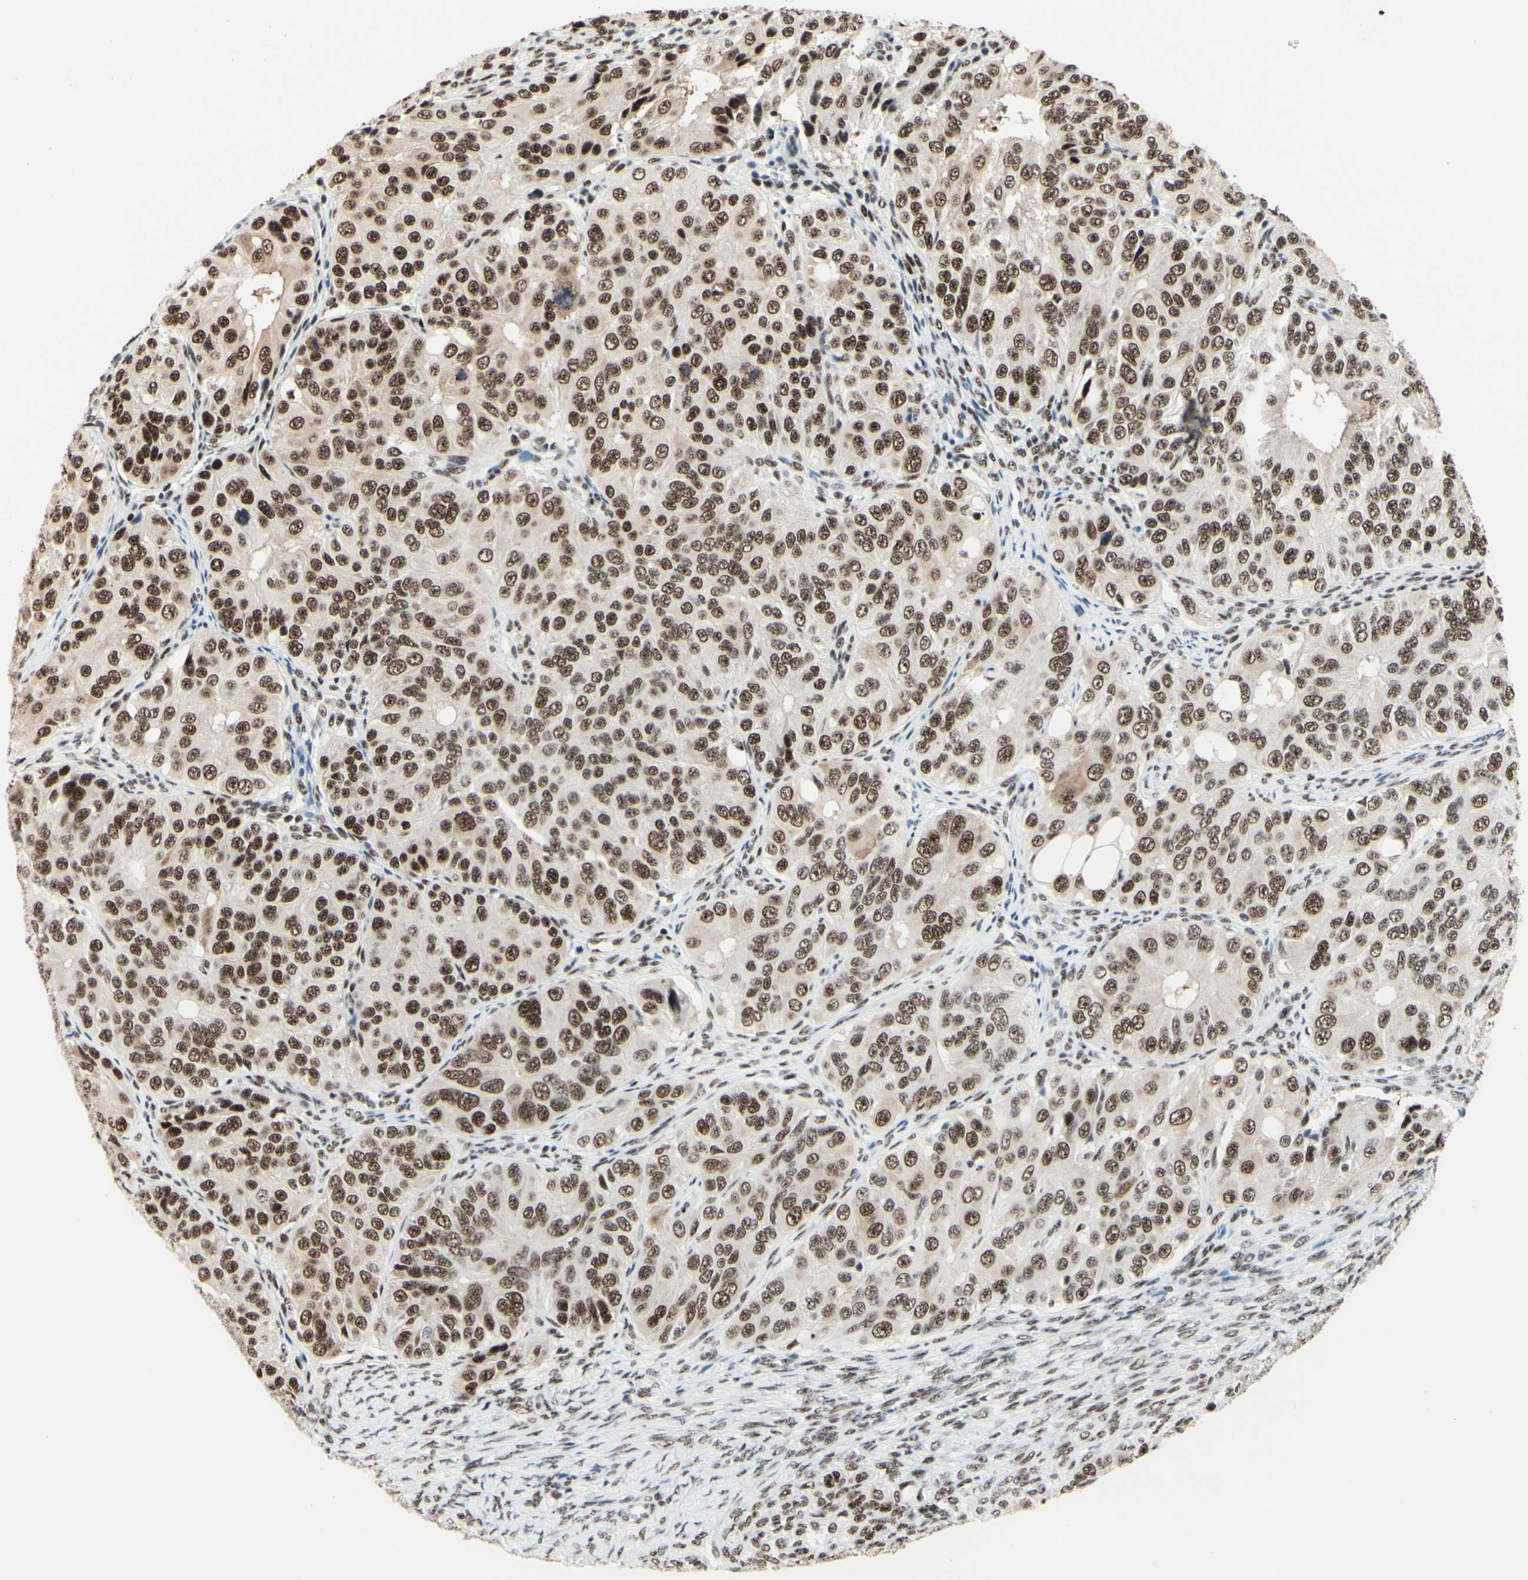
{"staining": {"intensity": "moderate", "quantity": ">75%", "location": "cytoplasmic/membranous,nuclear"}, "tissue": "ovarian cancer", "cell_type": "Tumor cells", "image_type": "cancer", "snomed": [{"axis": "morphology", "description": "Carcinoma, endometroid"}, {"axis": "topography", "description": "Ovary"}], "caption": "A brown stain labels moderate cytoplasmic/membranous and nuclear expression of a protein in ovarian cancer tumor cells.", "gene": "WTAP", "patient": {"sex": "female", "age": 51}}